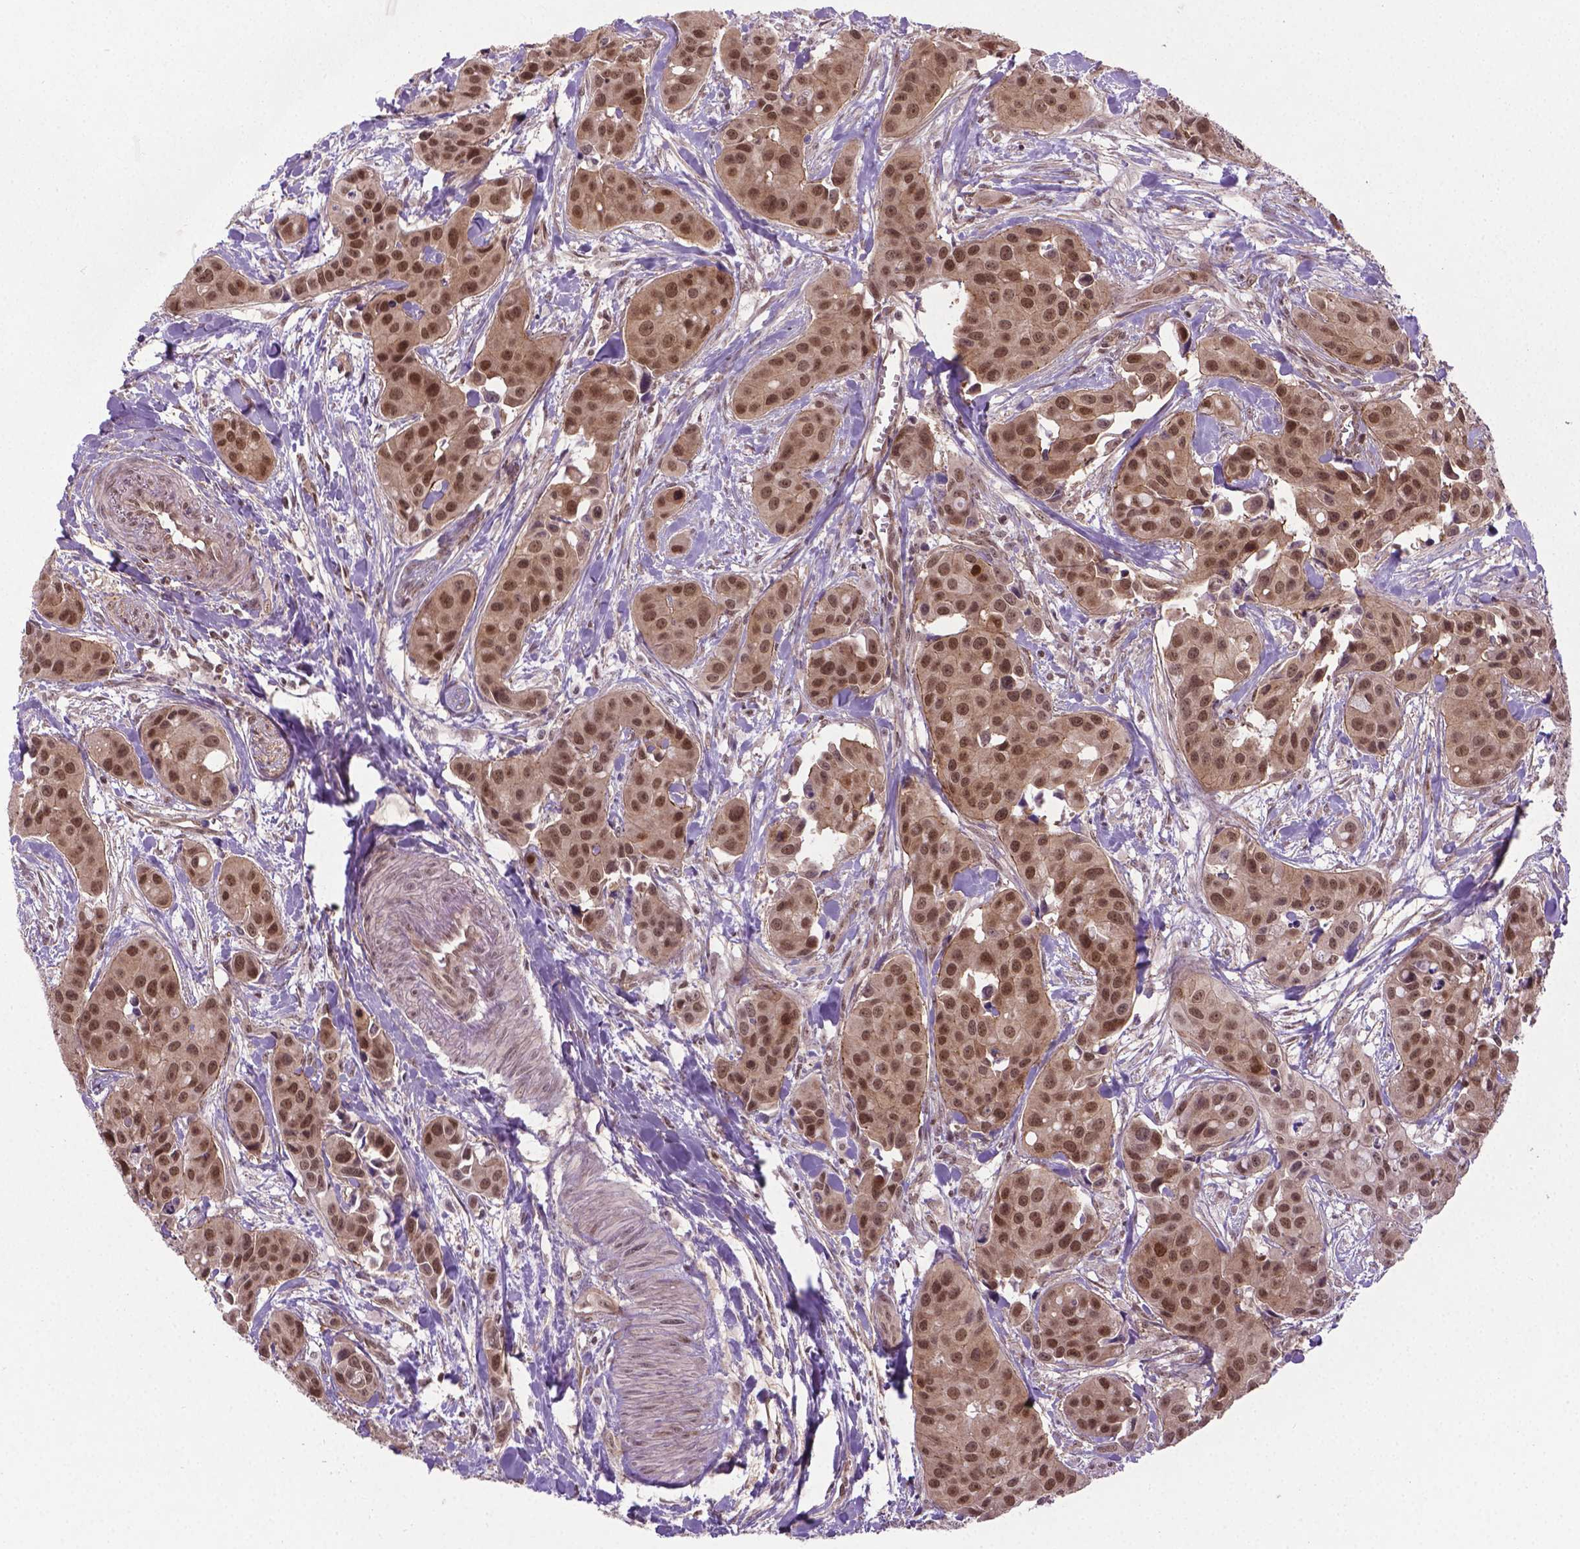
{"staining": {"intensity": "moderate", "quantity": ">75%", "location": "nuclear"}, "tissue": "head and neck cancer", "cell_type": "Tumor cells", "image_type": "cancer", "snomed": [{"axis": "morphology", "description": "Adenocarcinoma, NOS"}, {"axis": "topography", "description": "Head-Neck"}], "caption": "Head and neck cancer was stained to show a protein in brown. There is medium levels of moderate nuclear staining in about >75% of tumor cells.", "gene": "ANKRD54", "patient": {"sex": "male", "age": 76}}